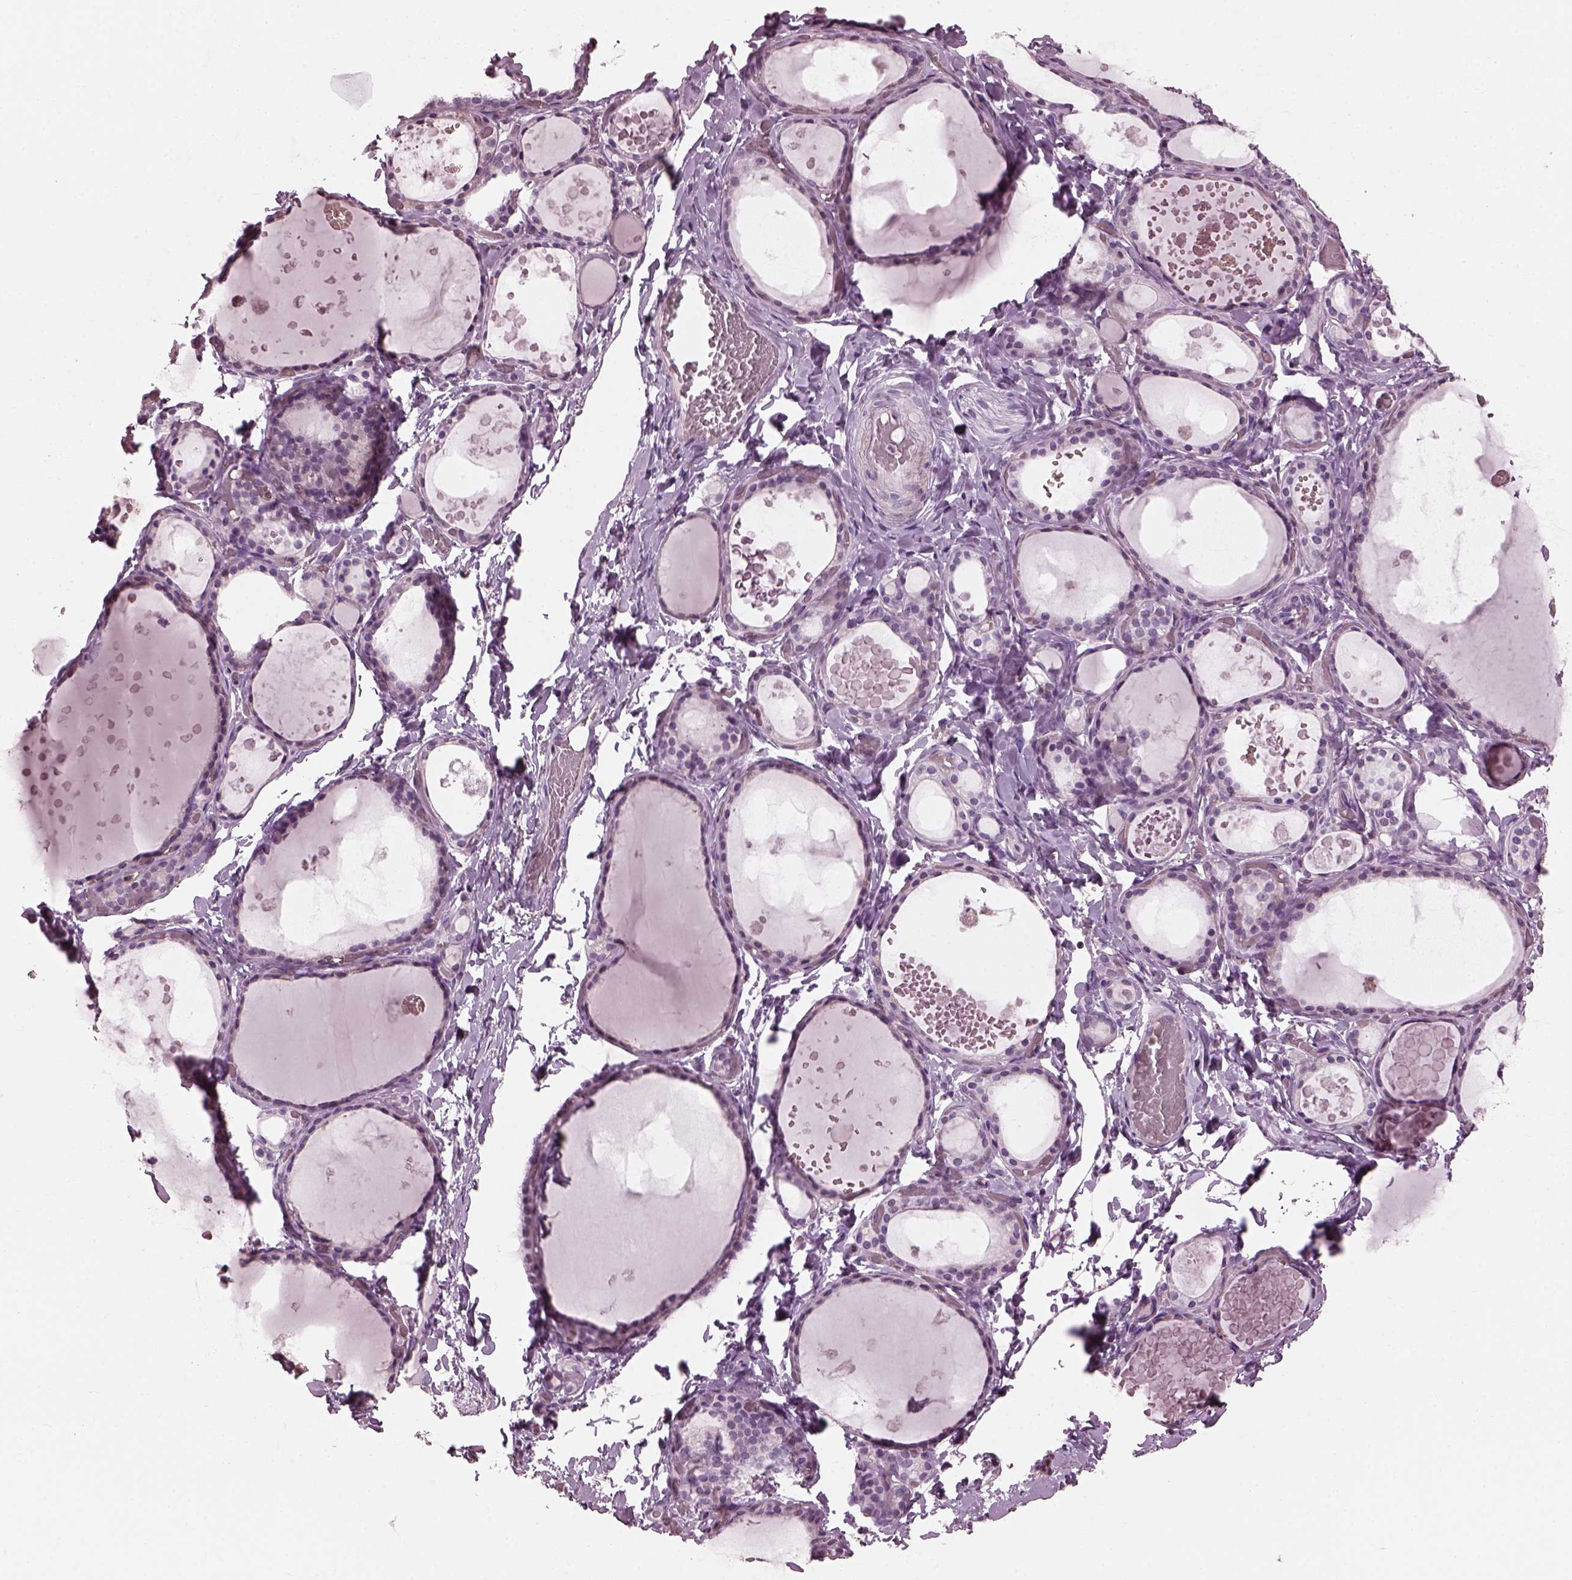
{"staining": {"intensity": "negative", "quantity": "none", "location": "none"}, "tissue": "thyroid gland", "cell_type": "Glandular cells", "image_type": "normal", "snomed": [{"axis": "morphology", "description": "Normal tissue, NOS"}, {"axis": "topography", "description": "Thyroid gland"}], "caption": "This is a image of immunohistochemistry (IHC) staining of unremarkable thyroid gland, which shows no expression in glandular cells. The staining is performed using DAB (3,3'-diaminobenzidine) brown chromogen with nuclei counter-stained in using hematoxylin.", "gene": "BFSP1", "patient": {"sex": "female", "age": 56}}